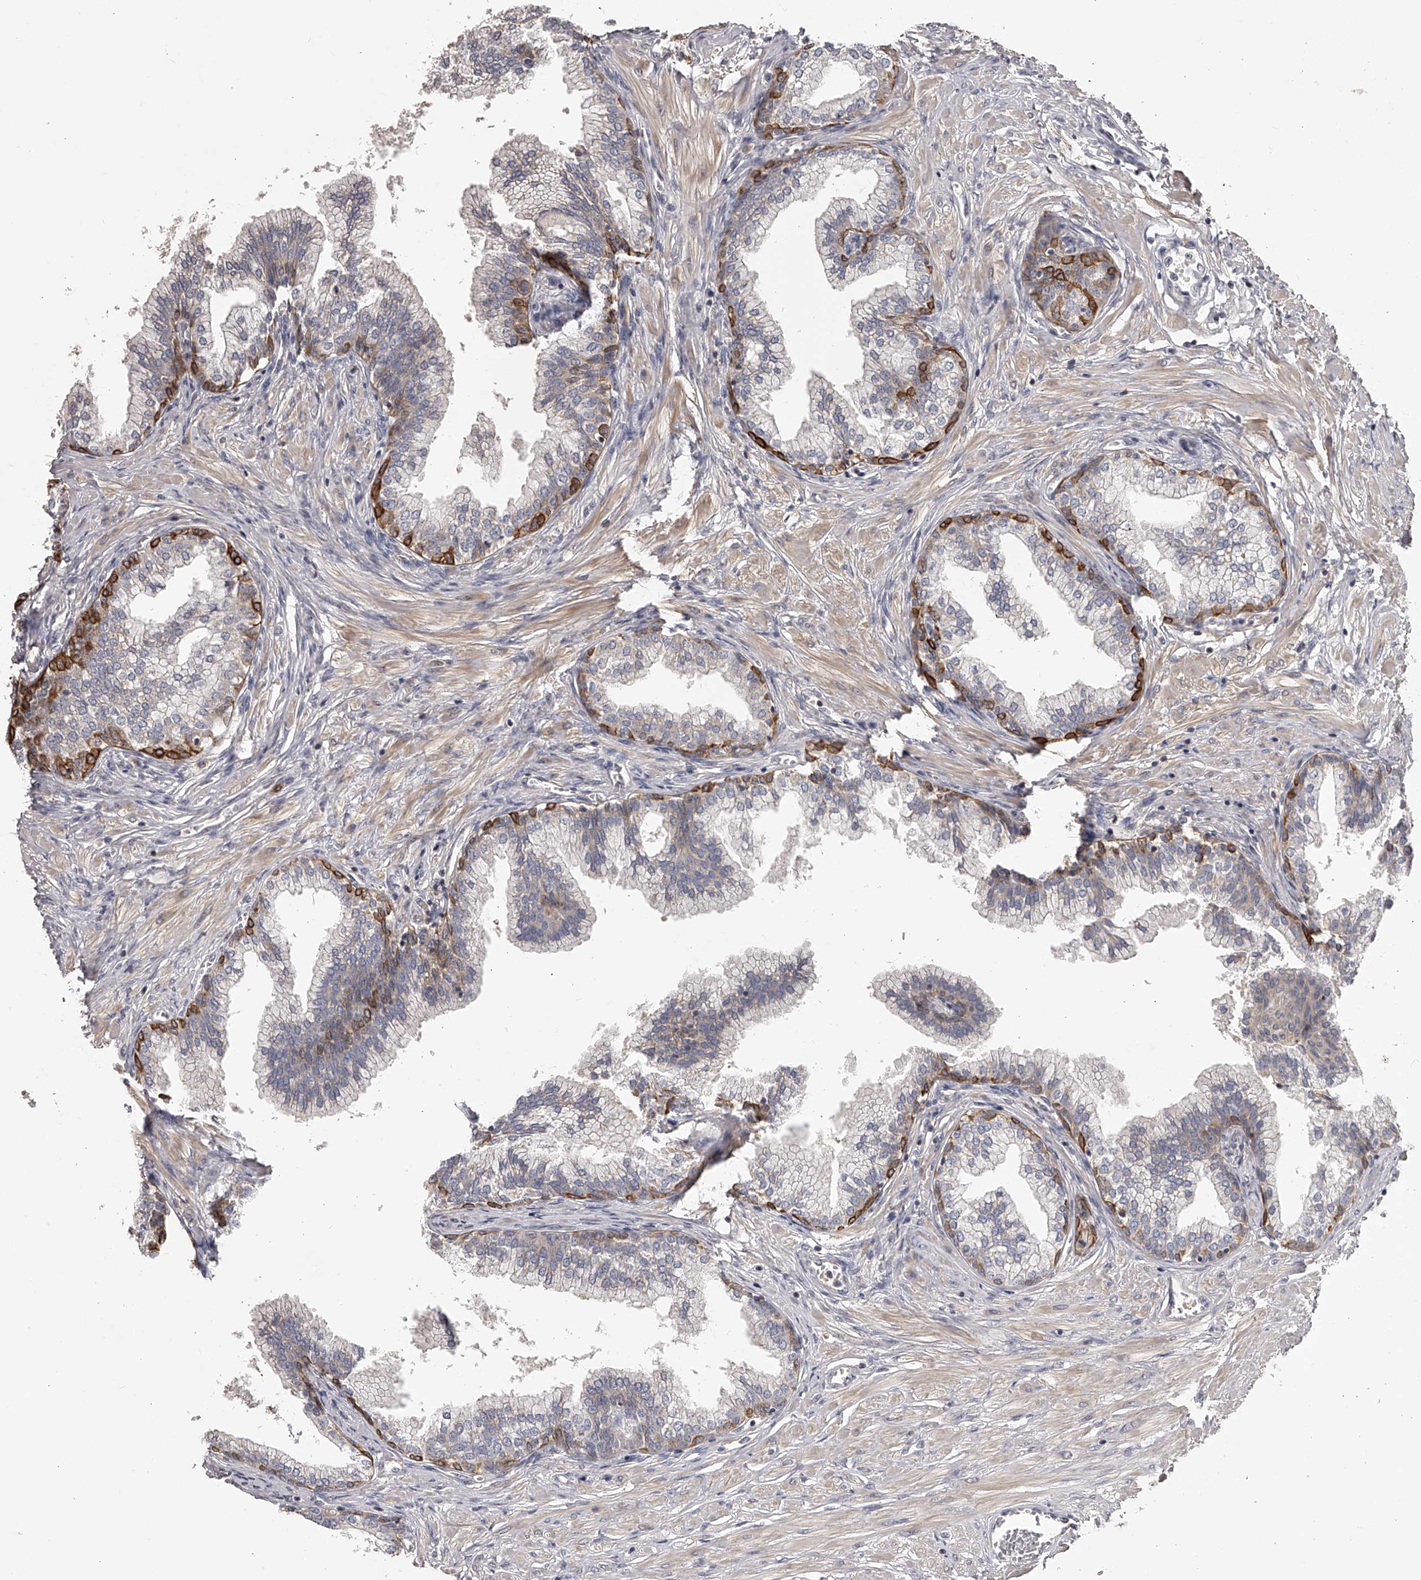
{"staining": {"intensity": "strong", "quantity": "<25%", "location": "cytoplasmic/membranous"}, "tissue": "prostate", "cell_type": "Glandular cells", "image_type": "normal", "snomed": [{"axis": "morphology", "description": "Normal tissue, NOS"}, {"axis": "morphology", "description": "Urothelial carcinoma, Low grade"}, {"axis": "topography", "description": "Urinary bladder"}, {"axis": "topography", "description": "Prostate"}], "caption": "Immunohistochemistry (DAB (3,3'-diaminobenzidine)) staining of normal human prostate demonstrates strong cytoplasmic/membranous protein positivity in about <25% of glandular cells. The staining is performed using DAB brown chromogen to label protein expression. The nuclei are counter-stained blue using hematoxylin.", "gene": "TNN", "patient": {"sex": "male", "age": 60}}